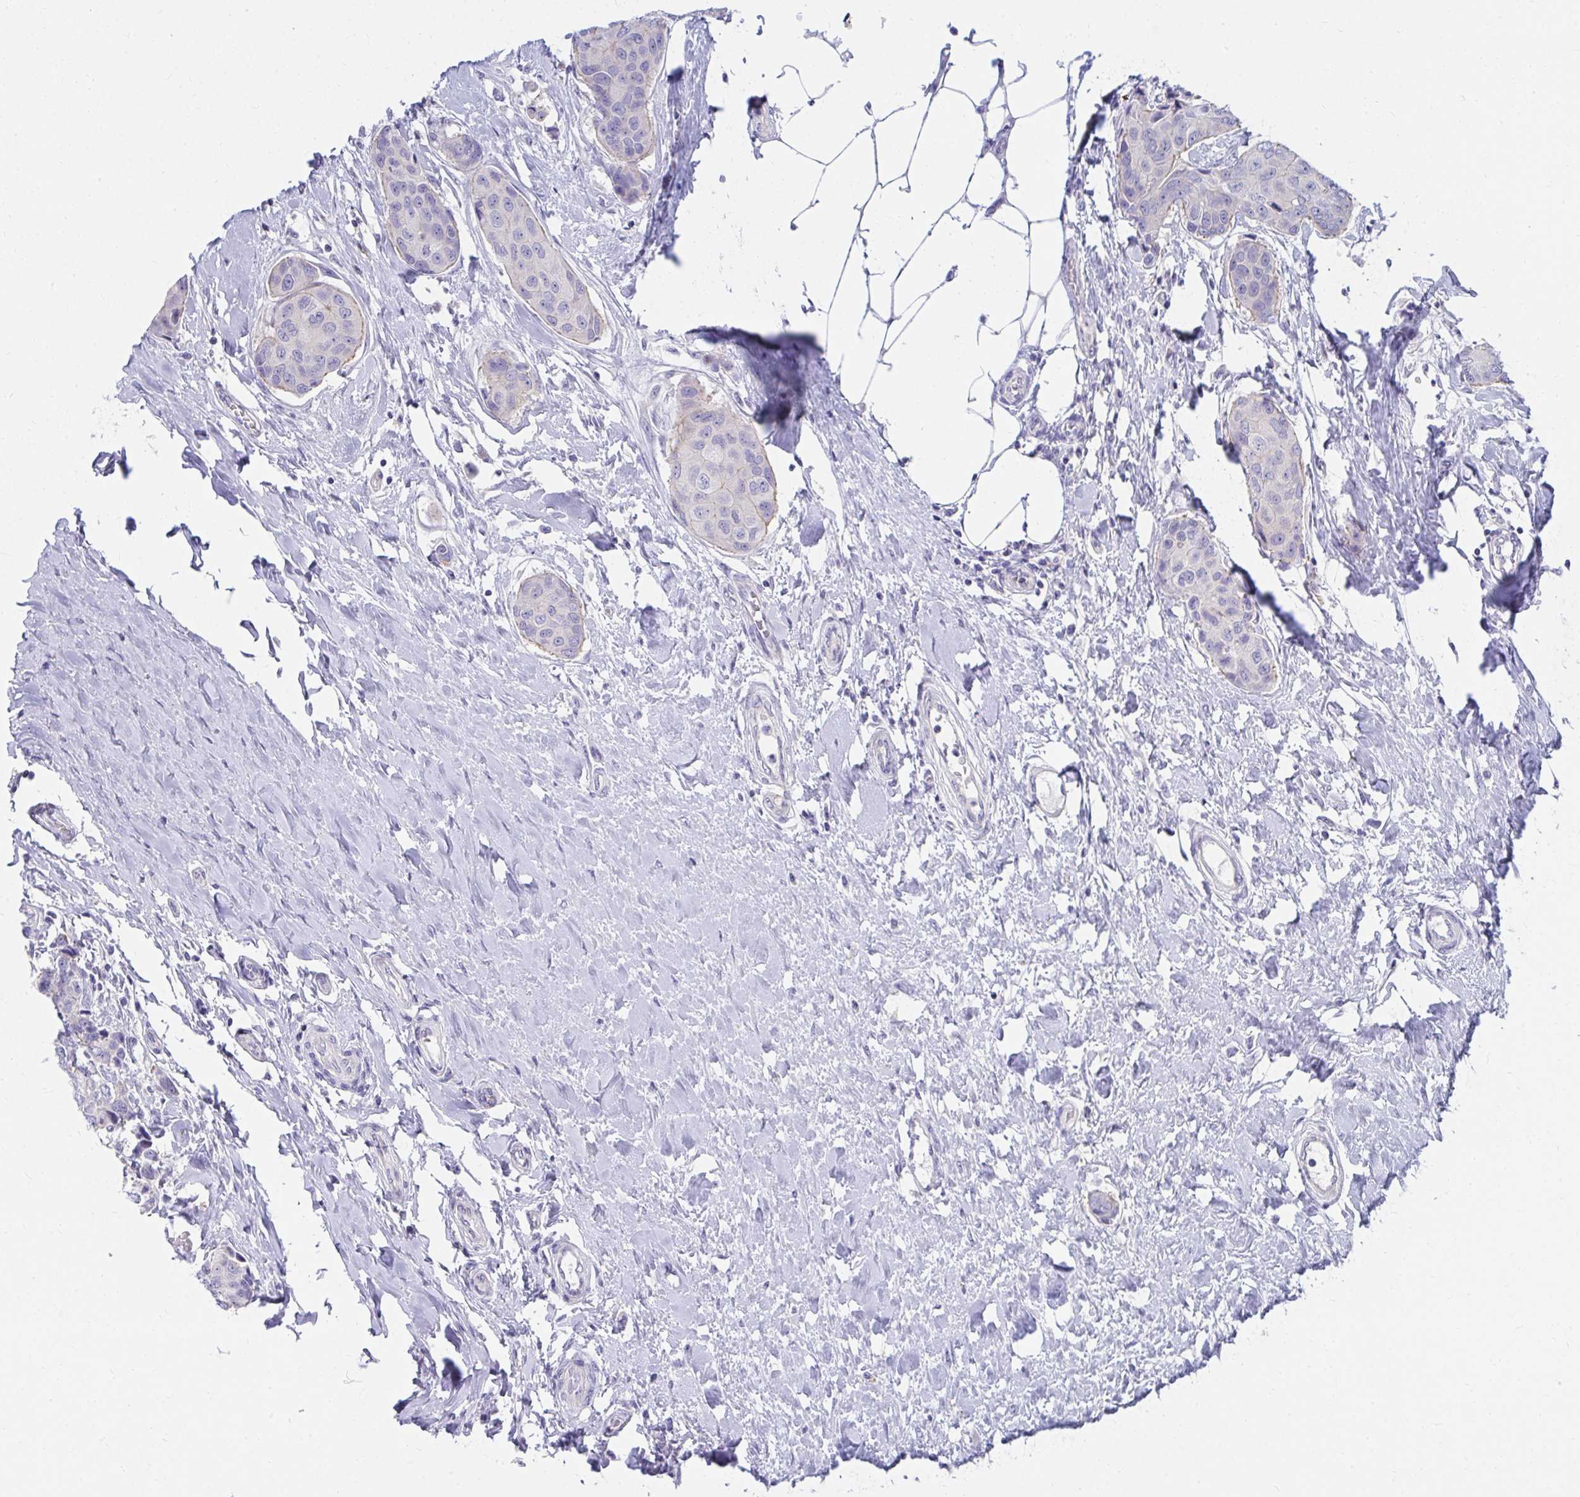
{"staining": {"intensity": "negative", "quantity": "none", "location": "none"}, "tissue": "breast cancer", "cell_type": "Tumor cells", "image_type": "cancer", "snomed": [{"axis": "morphology", "description": "Duct carcinoma"}, {"axis": "topography", "description": "Breast"}], "caption": "Image shows no significant protein positivity in tumor cells of breast invasive ductal carcinoma.", "gene": "C19orf81", "patient": {"sex": "female", "age": 80}}